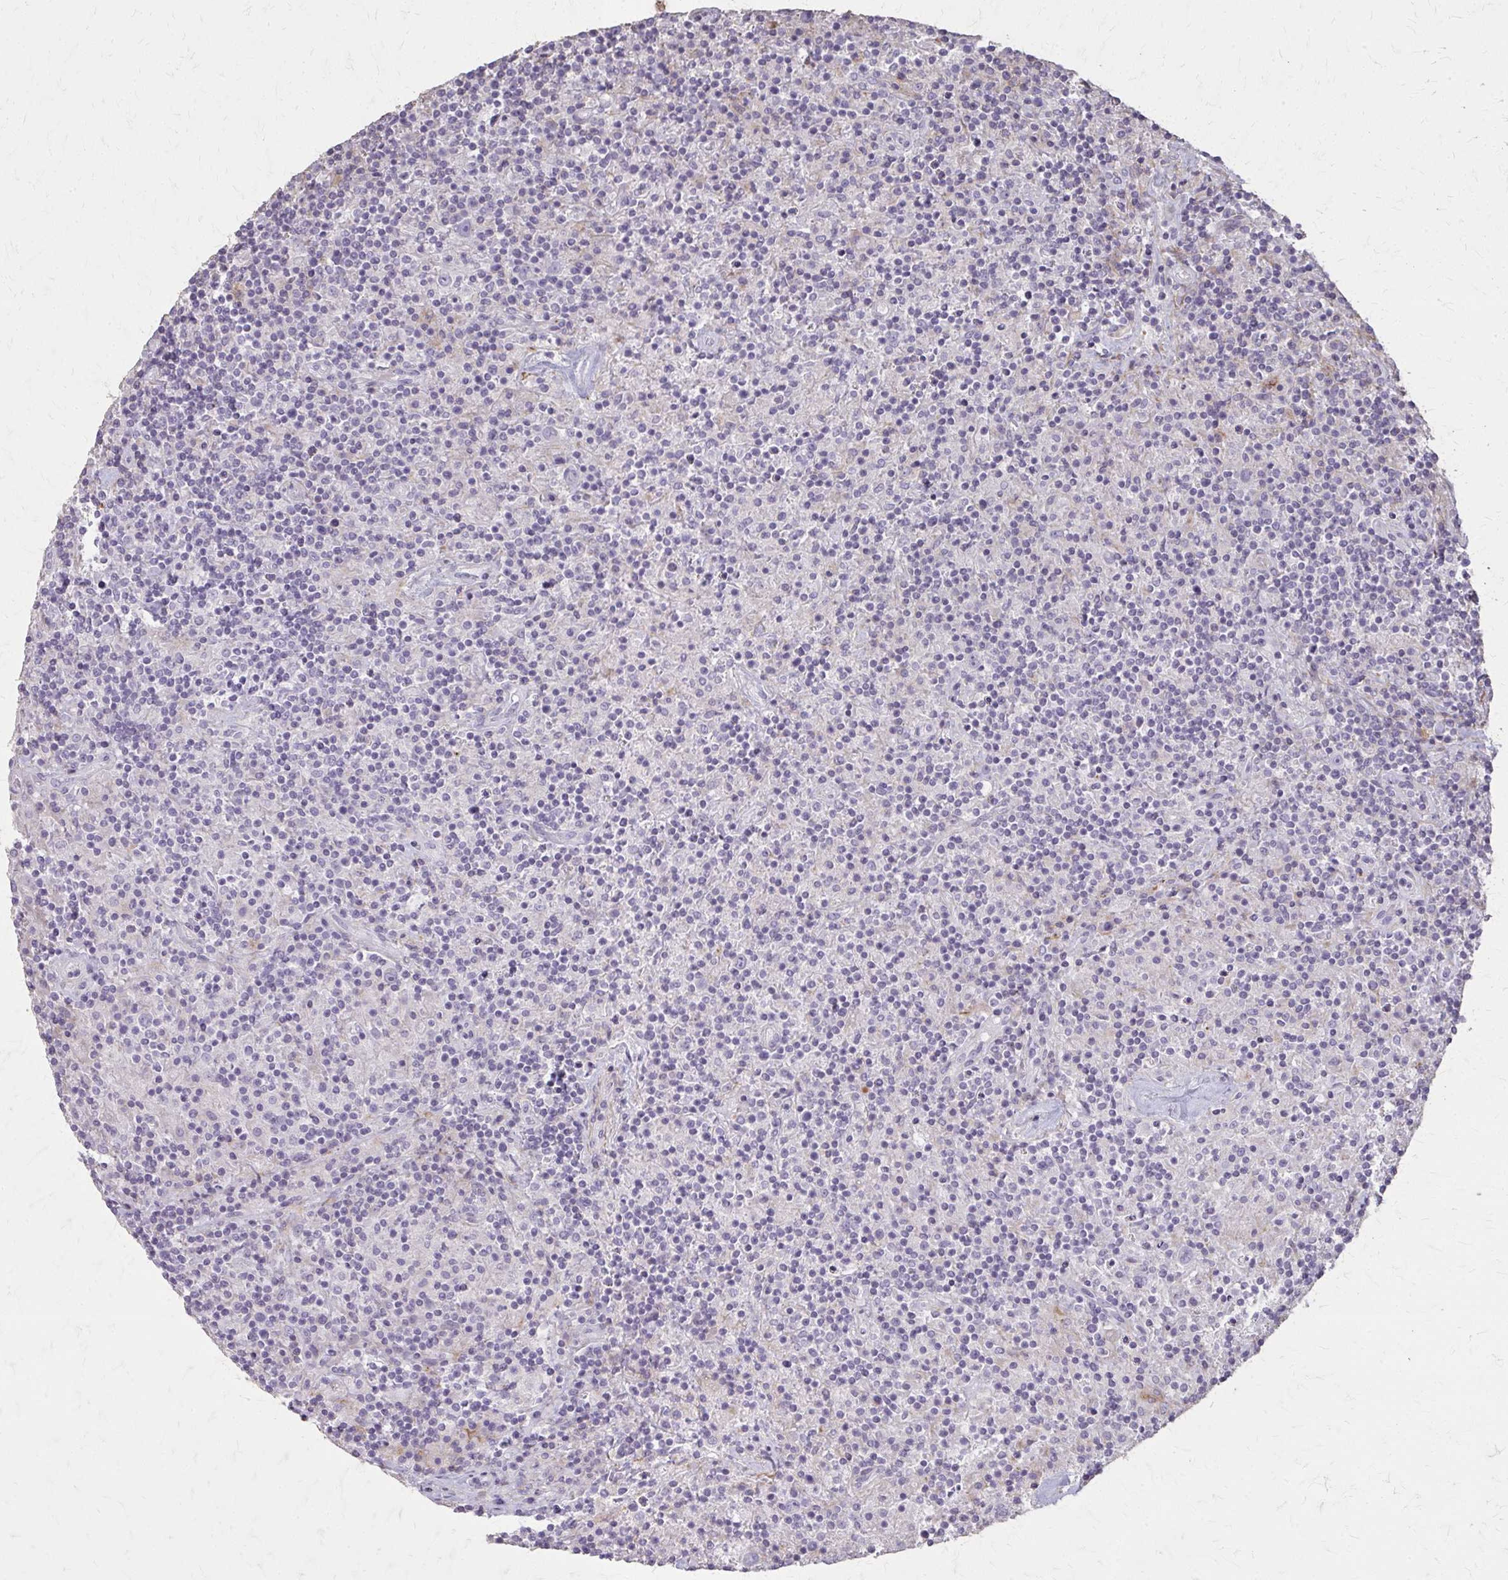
{"staining": {"intensity": "negative", "quantity": "none", "location": "none"}, "tissue": "lymphoma", "cell_type": "Tumor cells", "image_type": "cancer", "snomed": [{"axis": "morphology", "description": "Hodgkin's disease, NOS"}, {"axis": "topography", "description": "Lymph node"}], "caption": "Micrograph shows no protein expression in tumor cells of lymphoma tissue.", "gene": "TENM4", "patient": {"sex": "male", "age": 70}}